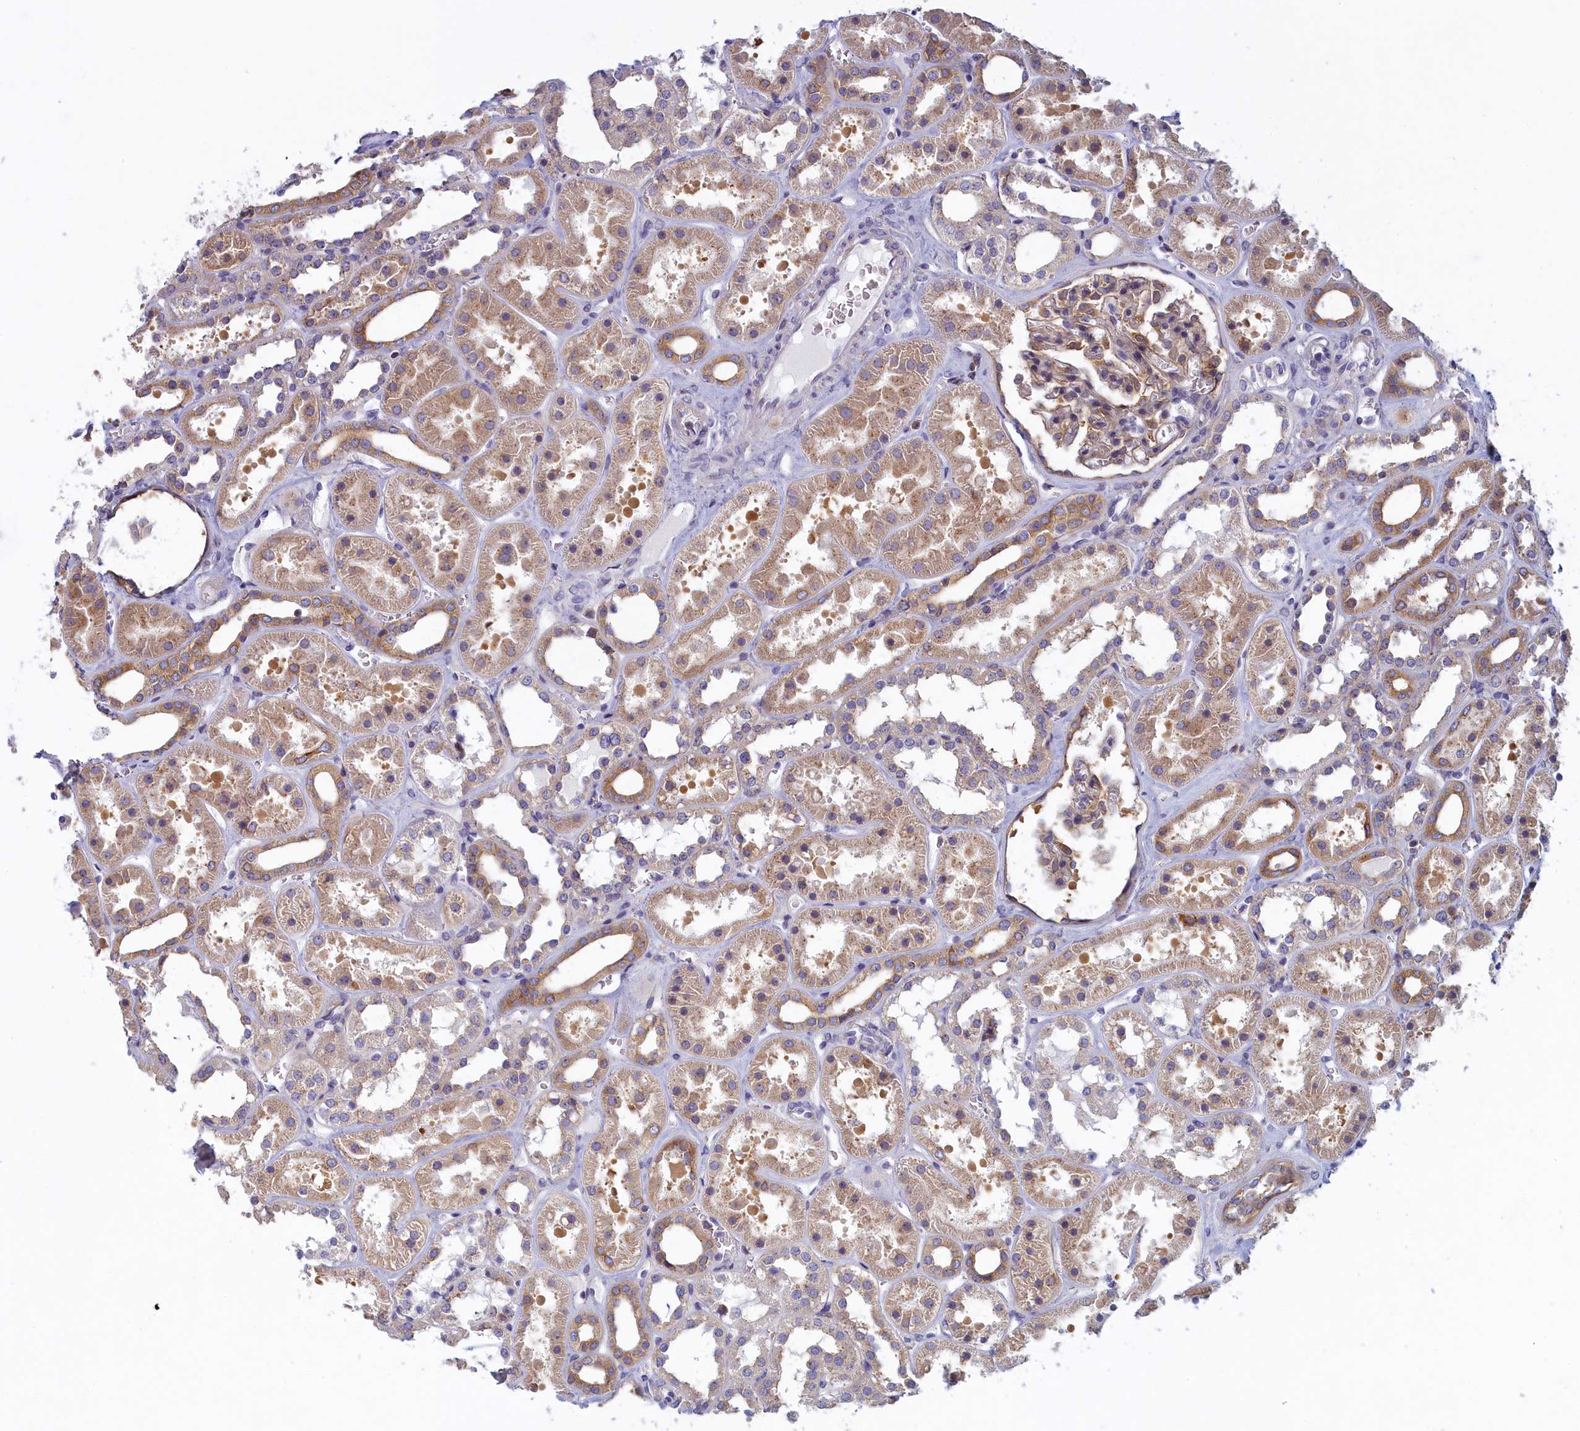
{"staining": {"intensity": "weak", "quantity": "25%-75%", "location": "cytoplasmic/membranous"}, "tissue": "kidney", "cell_type": "Cells in glomeruli", "image_type": "normal", "snomed": [{"axis": "morphology", "description": "Normal tissue, NOS"}, {"axis": "topography", "description": "Kidney"}], "caption": "IHC micrograph of normal kidney: human kidney stained using immunohistochemistry shows low levels of weak protein expression localized specifically in the cytoplasmic/membranous of cells in glomeruli, appearing as a cytoplasmic/membranous brown color.", "gene": "NOL10", "patient": {"sex": "female", "age": 41}}